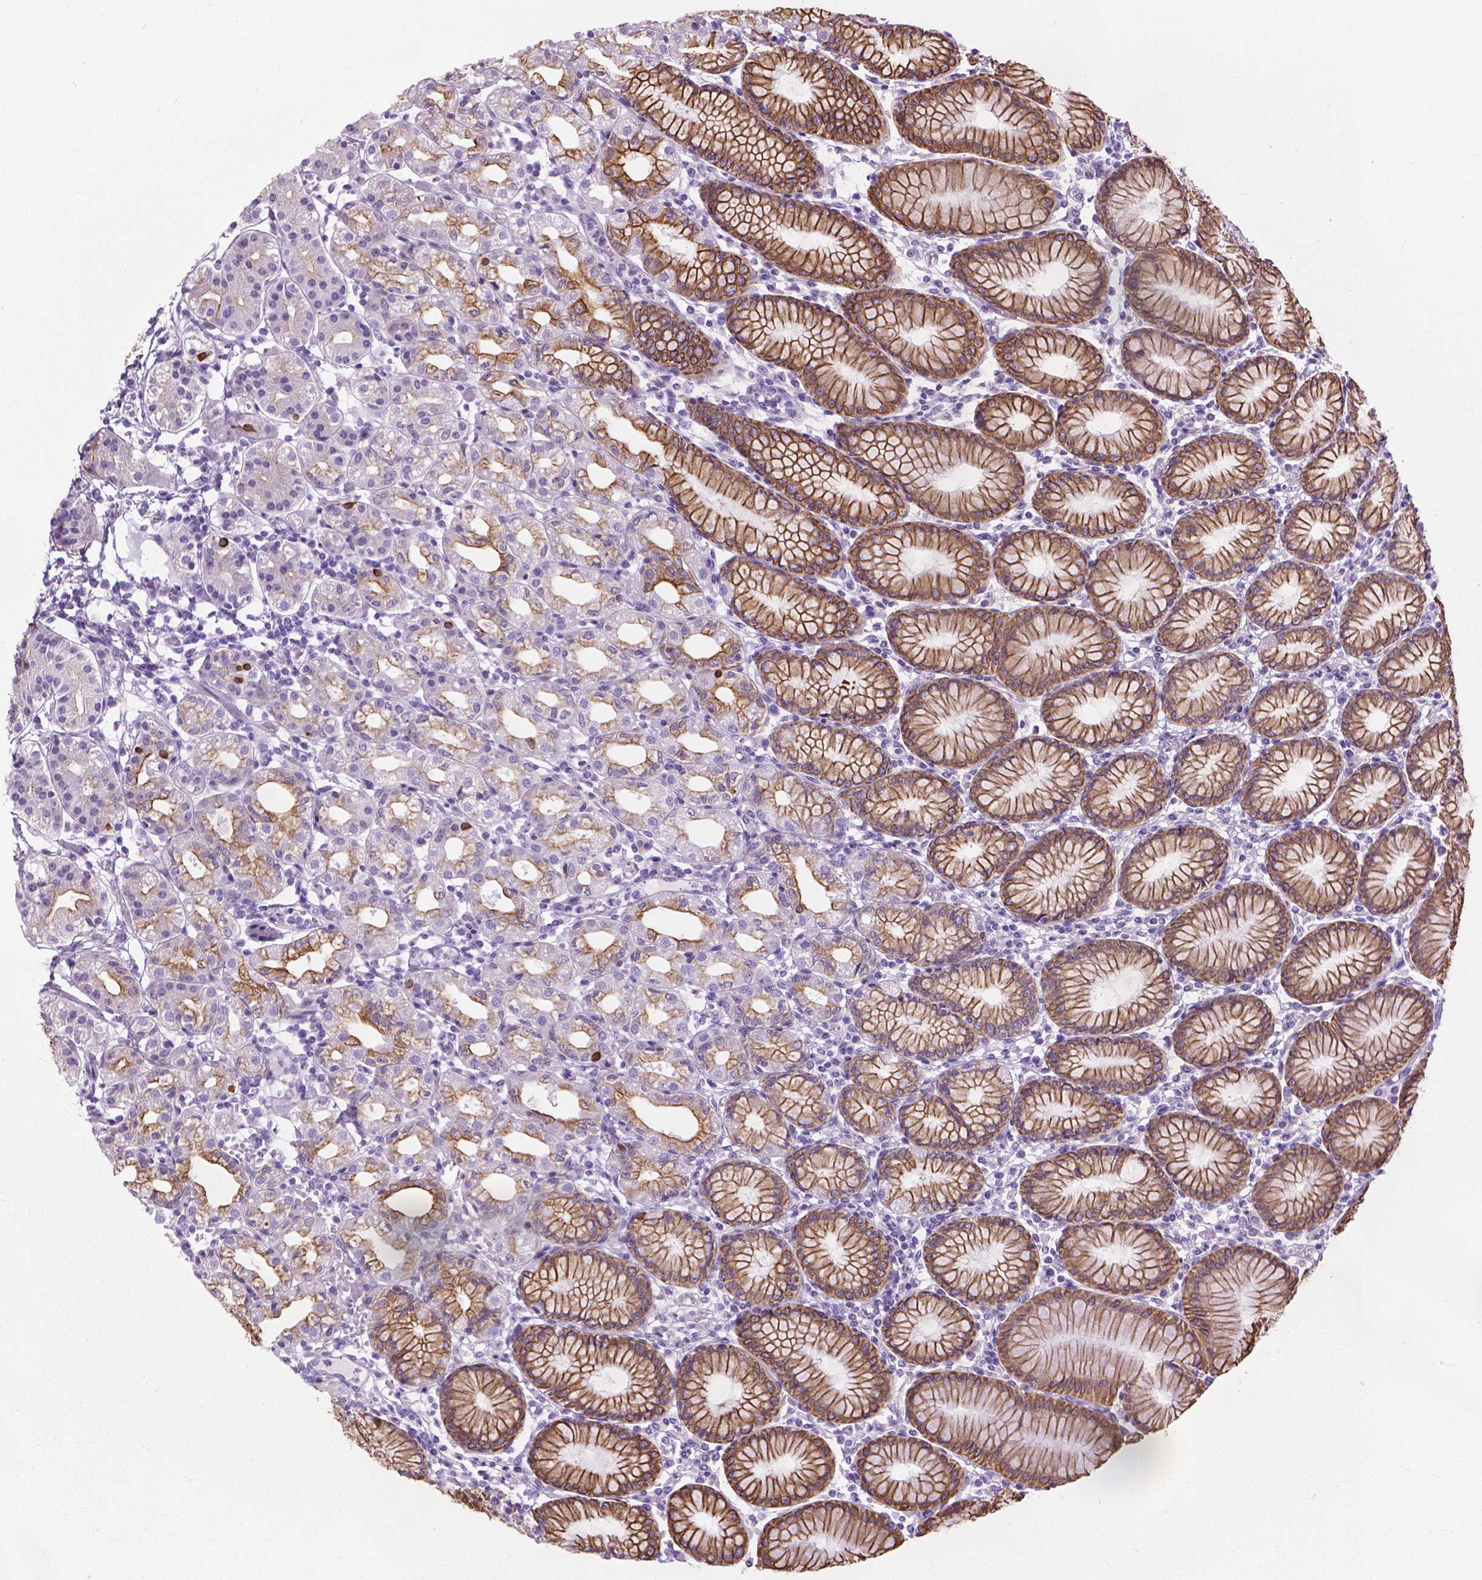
{"staining": {"intensity": "strong", "quantity": "25%-75%", "location": "cytoplasmic/membranous"}, "tissue": "stomach", "cell_type": "Glandular cells", "image_type": "normal", "snomed": [{"axis": "morphology", "description": "Normal tissue, NOS"}, {"axis": "topography", "description": "Skeletal muscle"}, {"axis": "topography", "description": "Stomach"}], "caption": "The photomicrograph shows a brown stain indicating the presence of a protein in the cytoplasmic/membranous of glandular cells in stomach. (IHC, brightfield microscopy, high magnification).", "gene": "HTR2B", "patient": {"sex": "female", "age": 57}}